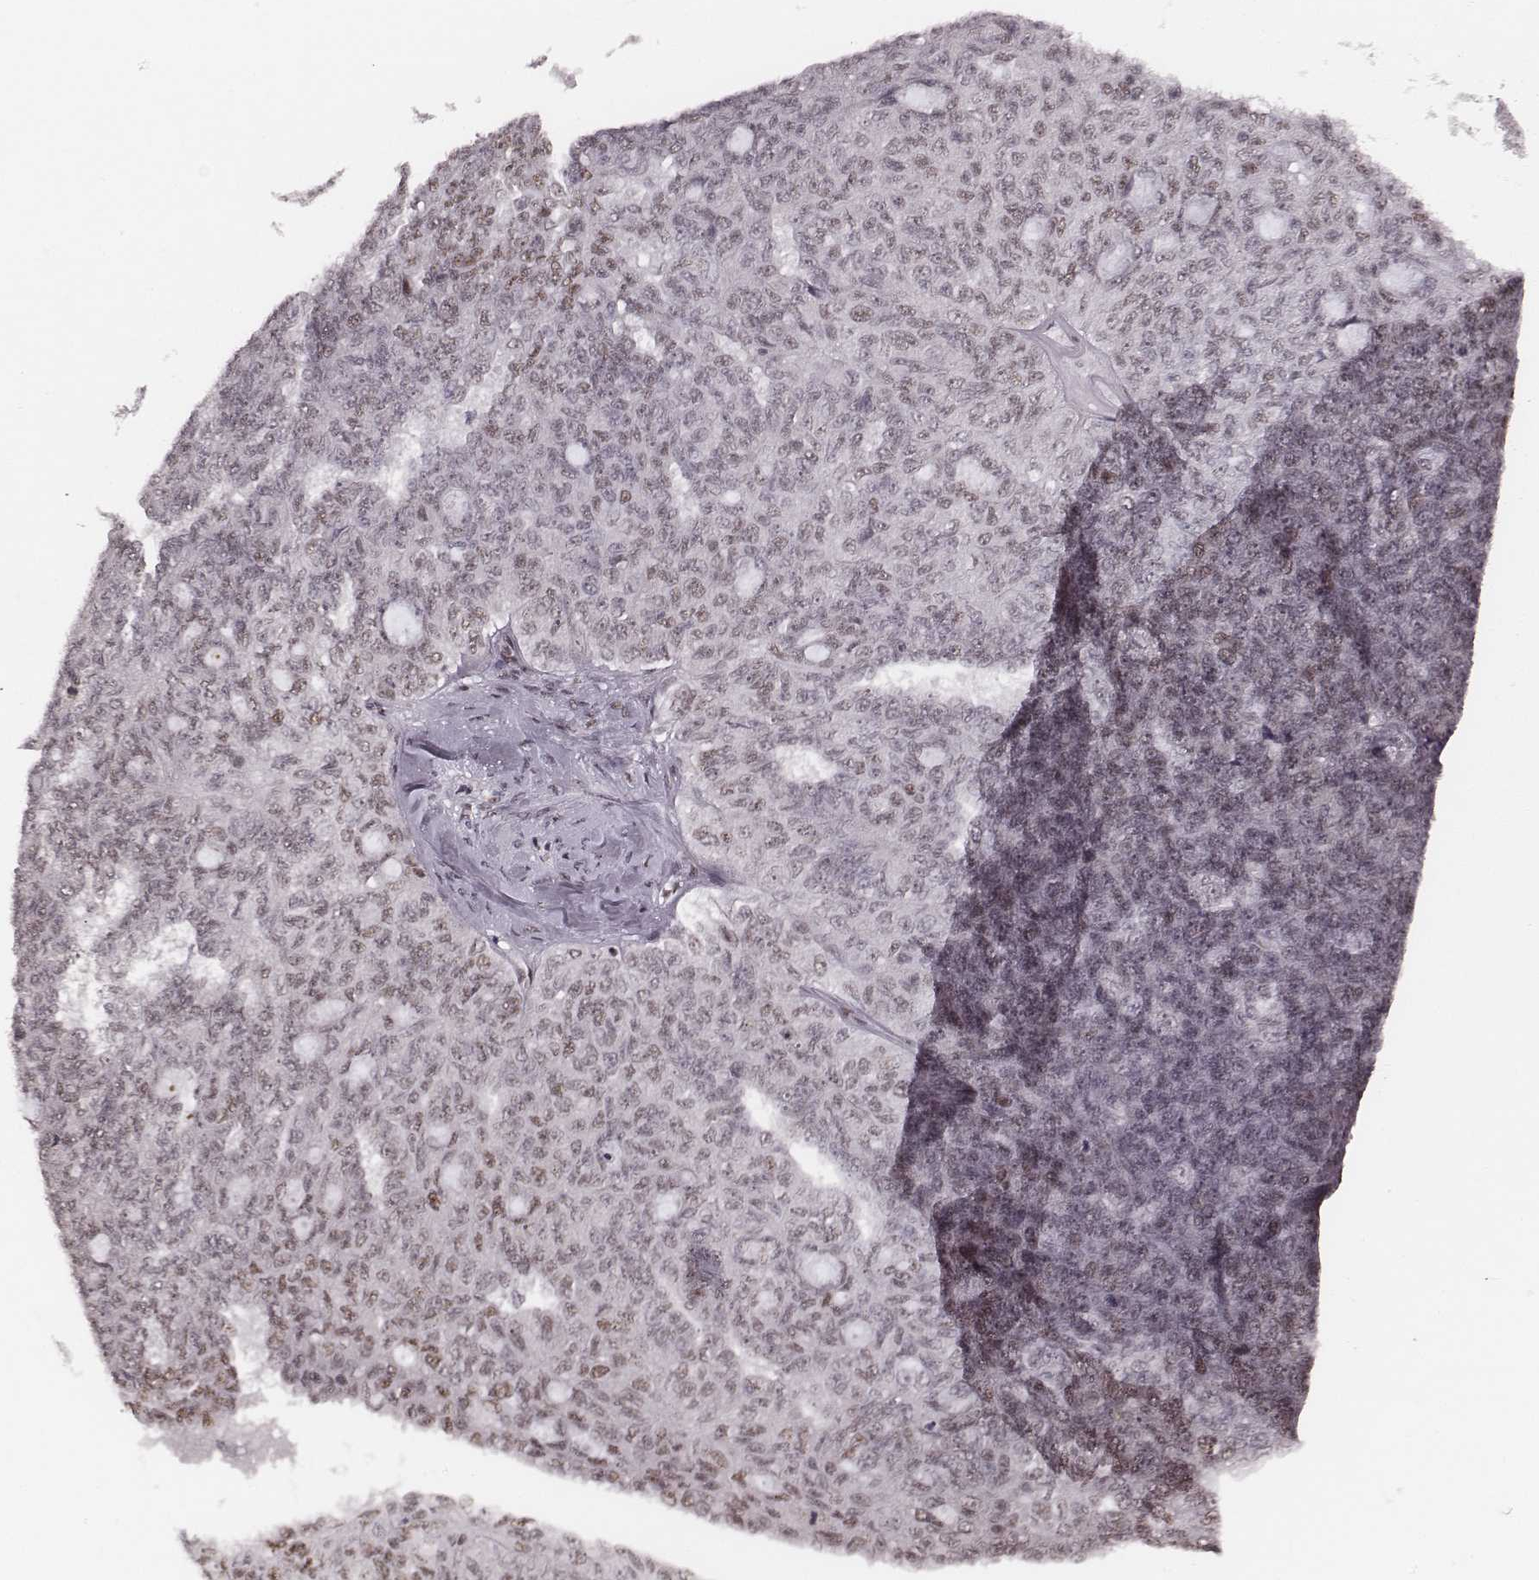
{"staining": {"intensity": "moderate", "quantity": ">75%", "location": "nuclear"}, "tissue": "ovarian cancer", "cell_type": "Tumor cells", "image_type": "cancer", "snomed": [{"axis": "morphology", "description": "Cystadenocarcinoma, serous, NOS"}, {"axis": "topography", "description": "Ovary"}], "caption": "Immunohistochemical staining of ovarian cancer demonstrates medium levels of moderate nuclear protein expression in approximately >75% of tumor cells. (DAB IHC, brown staining for protein, blue staining for nuclei).", "gene": "LUC7L", "patient": {"sex": "female", "age": 71}}